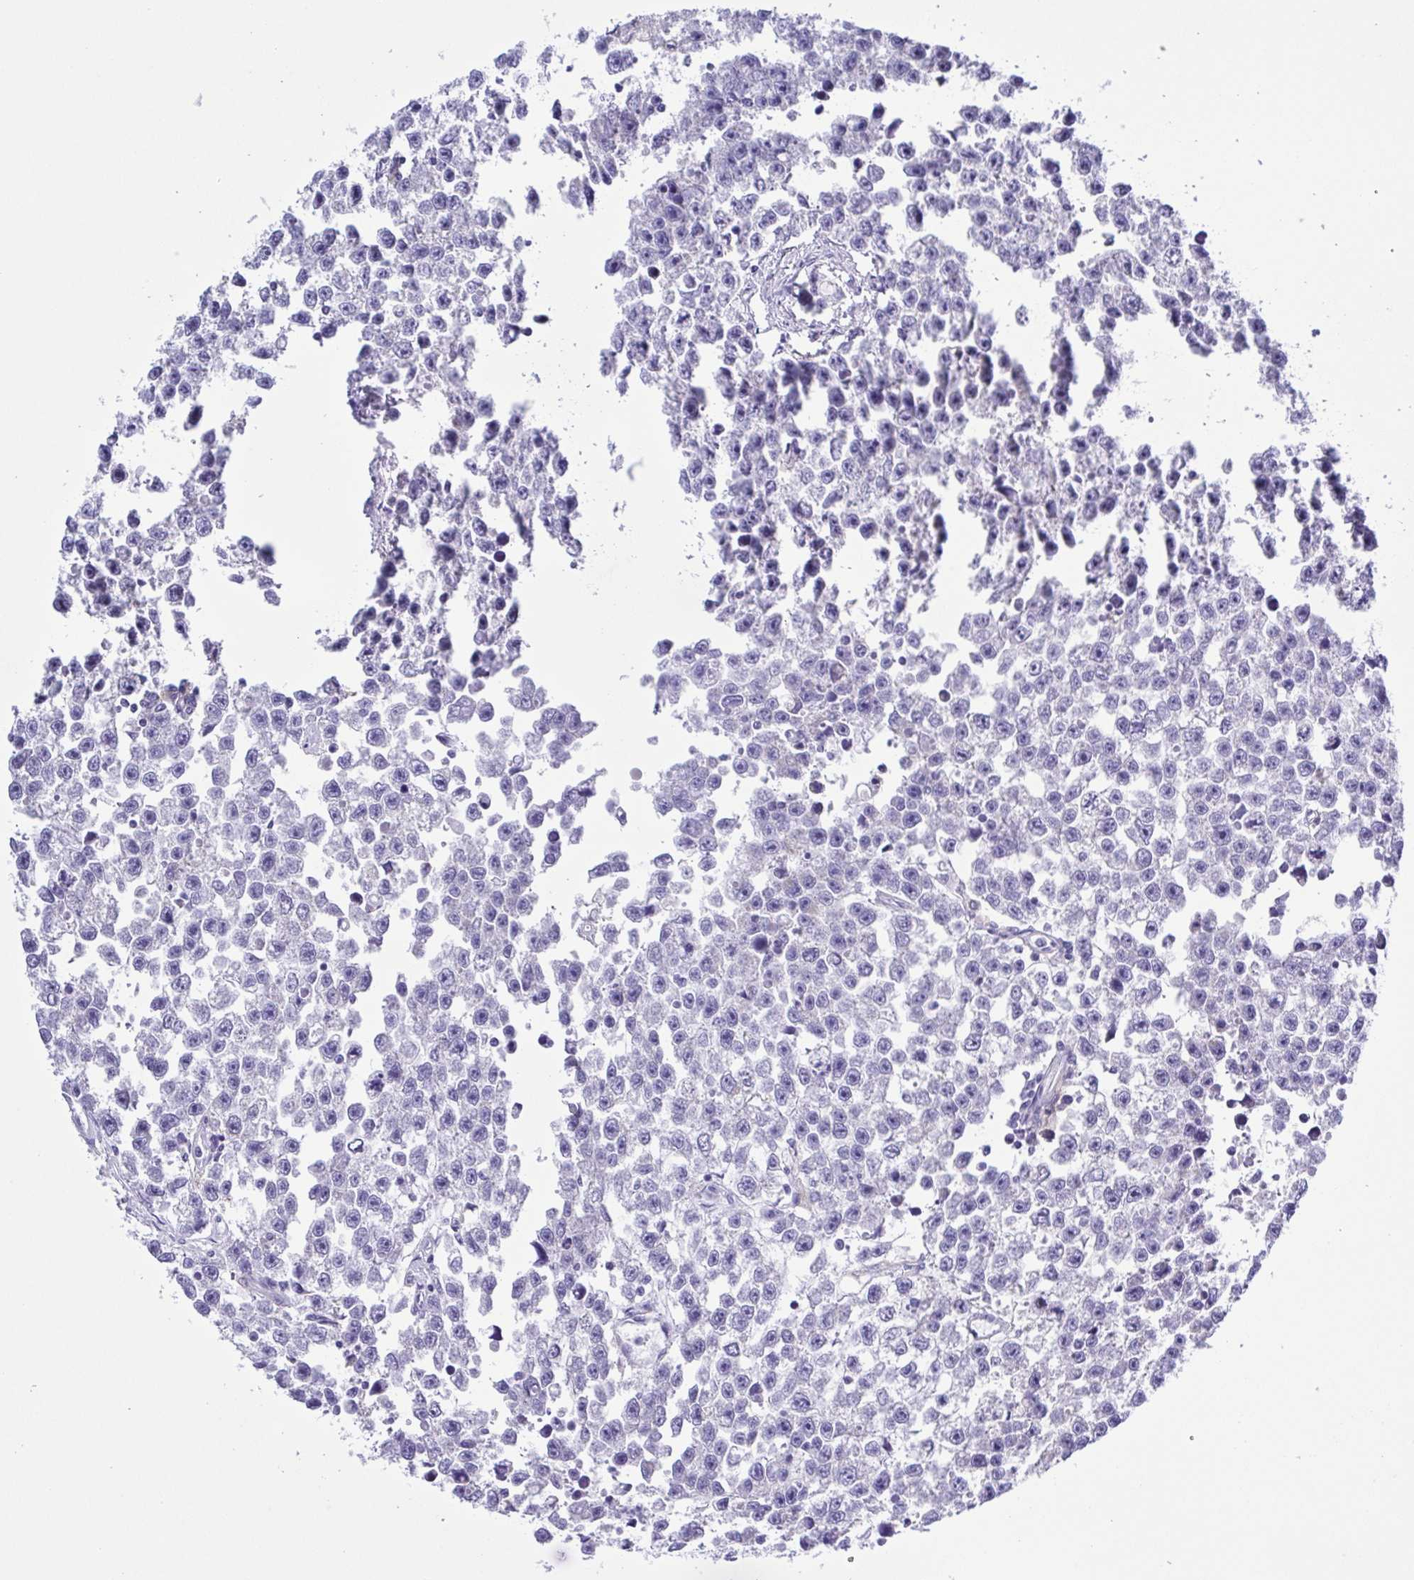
{"staining": {"intensity": "negative", "quantity": "none", "location": "none"}, "tissue": "testis cancer", "cell_type": "Tumor cells", "image_type": "cancer", "snomed": [{"axis": "morphology", "description": "Seminoma, NOS"}, {"axis": "topography", "description": "Testis"}], "caption": "The photomicrograph demonstrates no significant staining in tumor cells of testis cancer (seminoma). (Brightfield microscopy of DAB immunohistochemistry (IHC) at high magnification).", "gene": "CD72", "patient": {"sex": "male", "age": 26}}